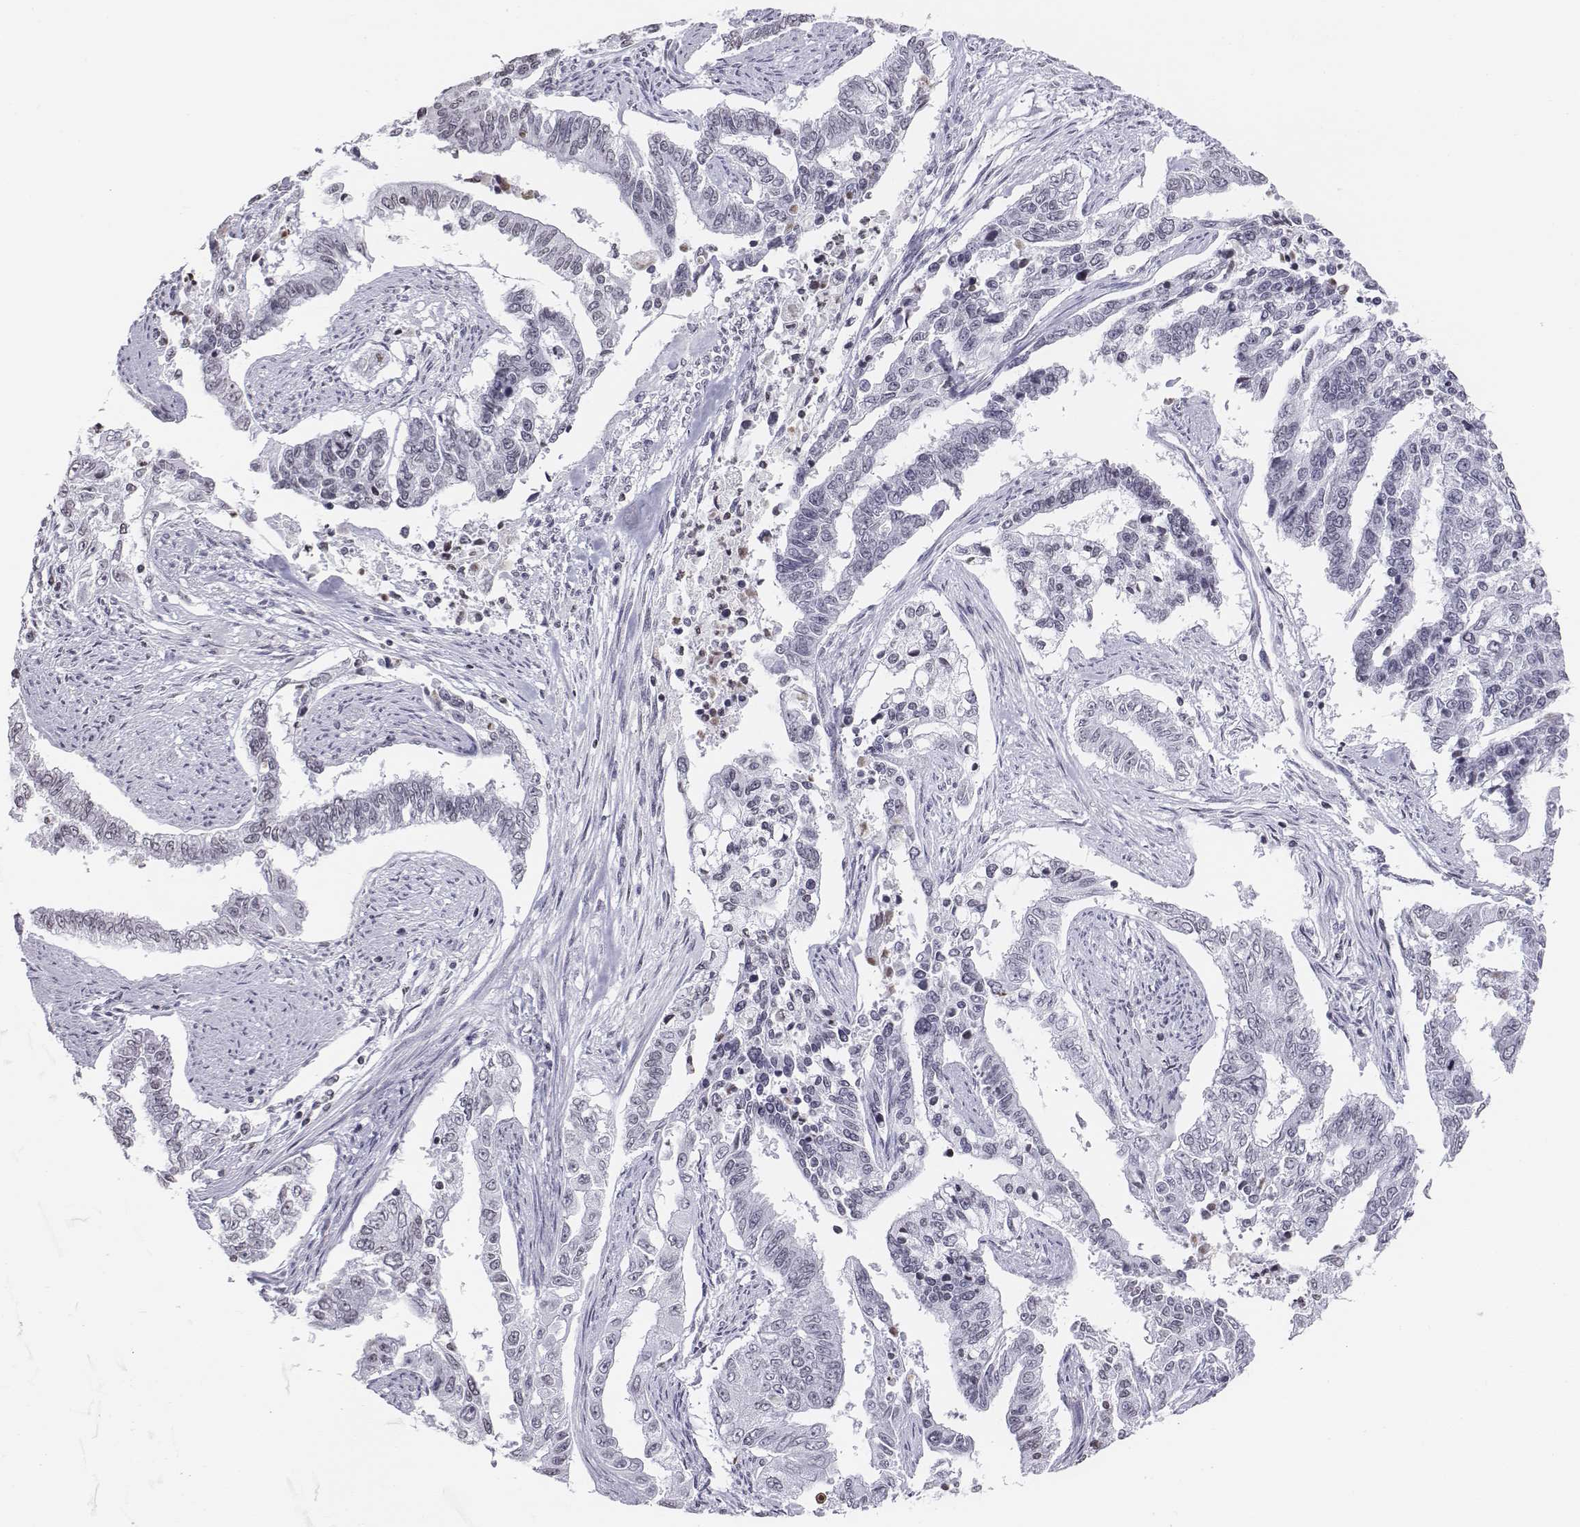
{"staining": {"intensity": "negative", "quantity": "none", "location": "none"}, "tissue": "endometrial cancer", "cell_type": "Tumor cells", "image_type": "cancer", "snomed": [{"axis": "morphology", "description": "Adenocarcinoma, NOS"}, {"axis": "topography", "description": "Uterus"}], "caption": "Tumor cells show no significant protein positivity in endometrial cancer (adenocarcinoma).", "gene": "BARHL1", "patient": {"sex": "female", "age": 59}}